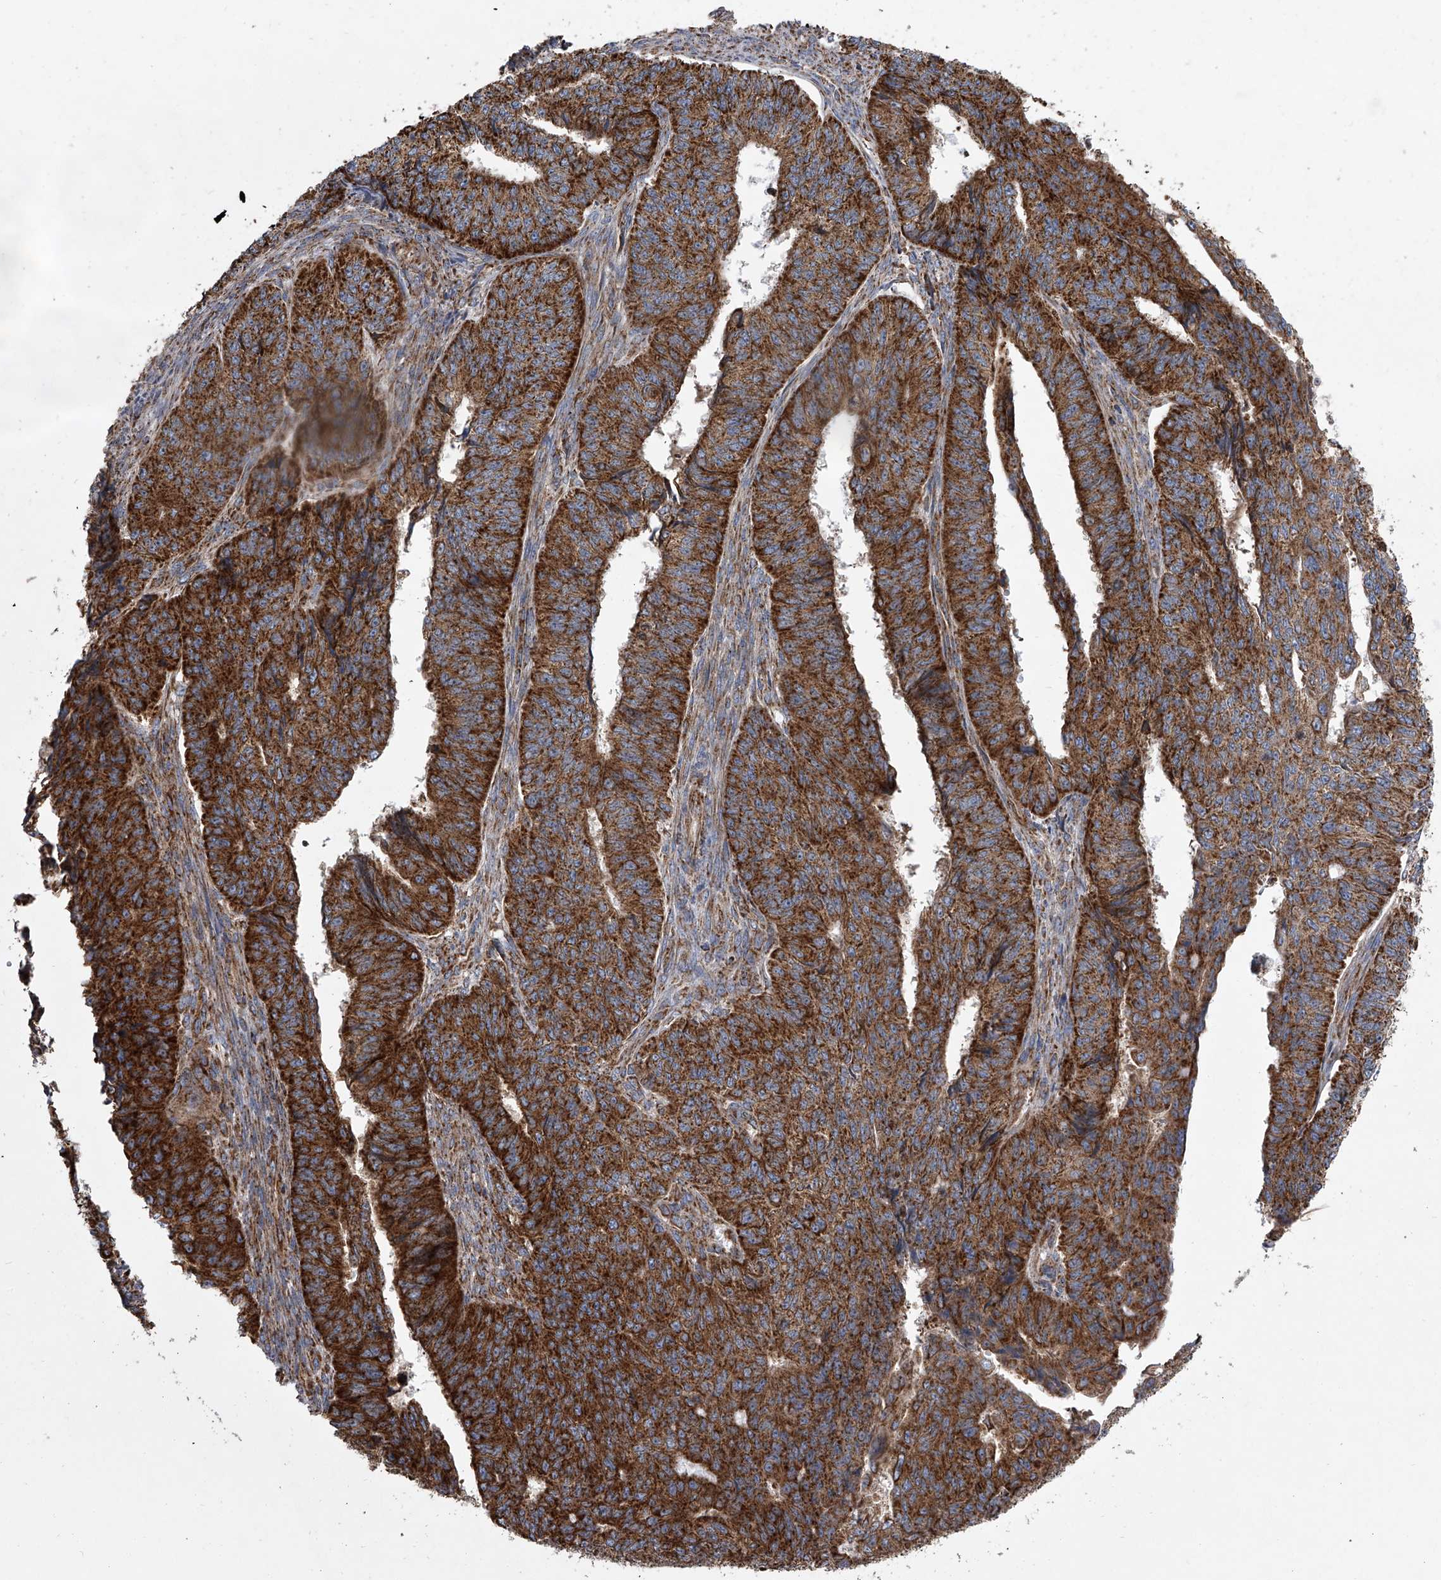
{"staining": {"intensity": "strong", "quantity": ">75%", "location": "cytoplasmic/membranous"}, "tissue": "endometrial cancer", "cell_type": "Tumor cells", "image_type": "cancer", "snomed": [{"axis": "morphology", "description": "Adenocarcinoma, NOS"}, {"axis": "topography", "description": "Endometrium"}], "caption": "Tumor cells exhibit high levels of strong cytoplasmic/membranous expression in approximately >75% of cells in endometrial adenocarcinoma.", "gene": "ZC3H15", "patient": {"sex": "female", "age": 32}}